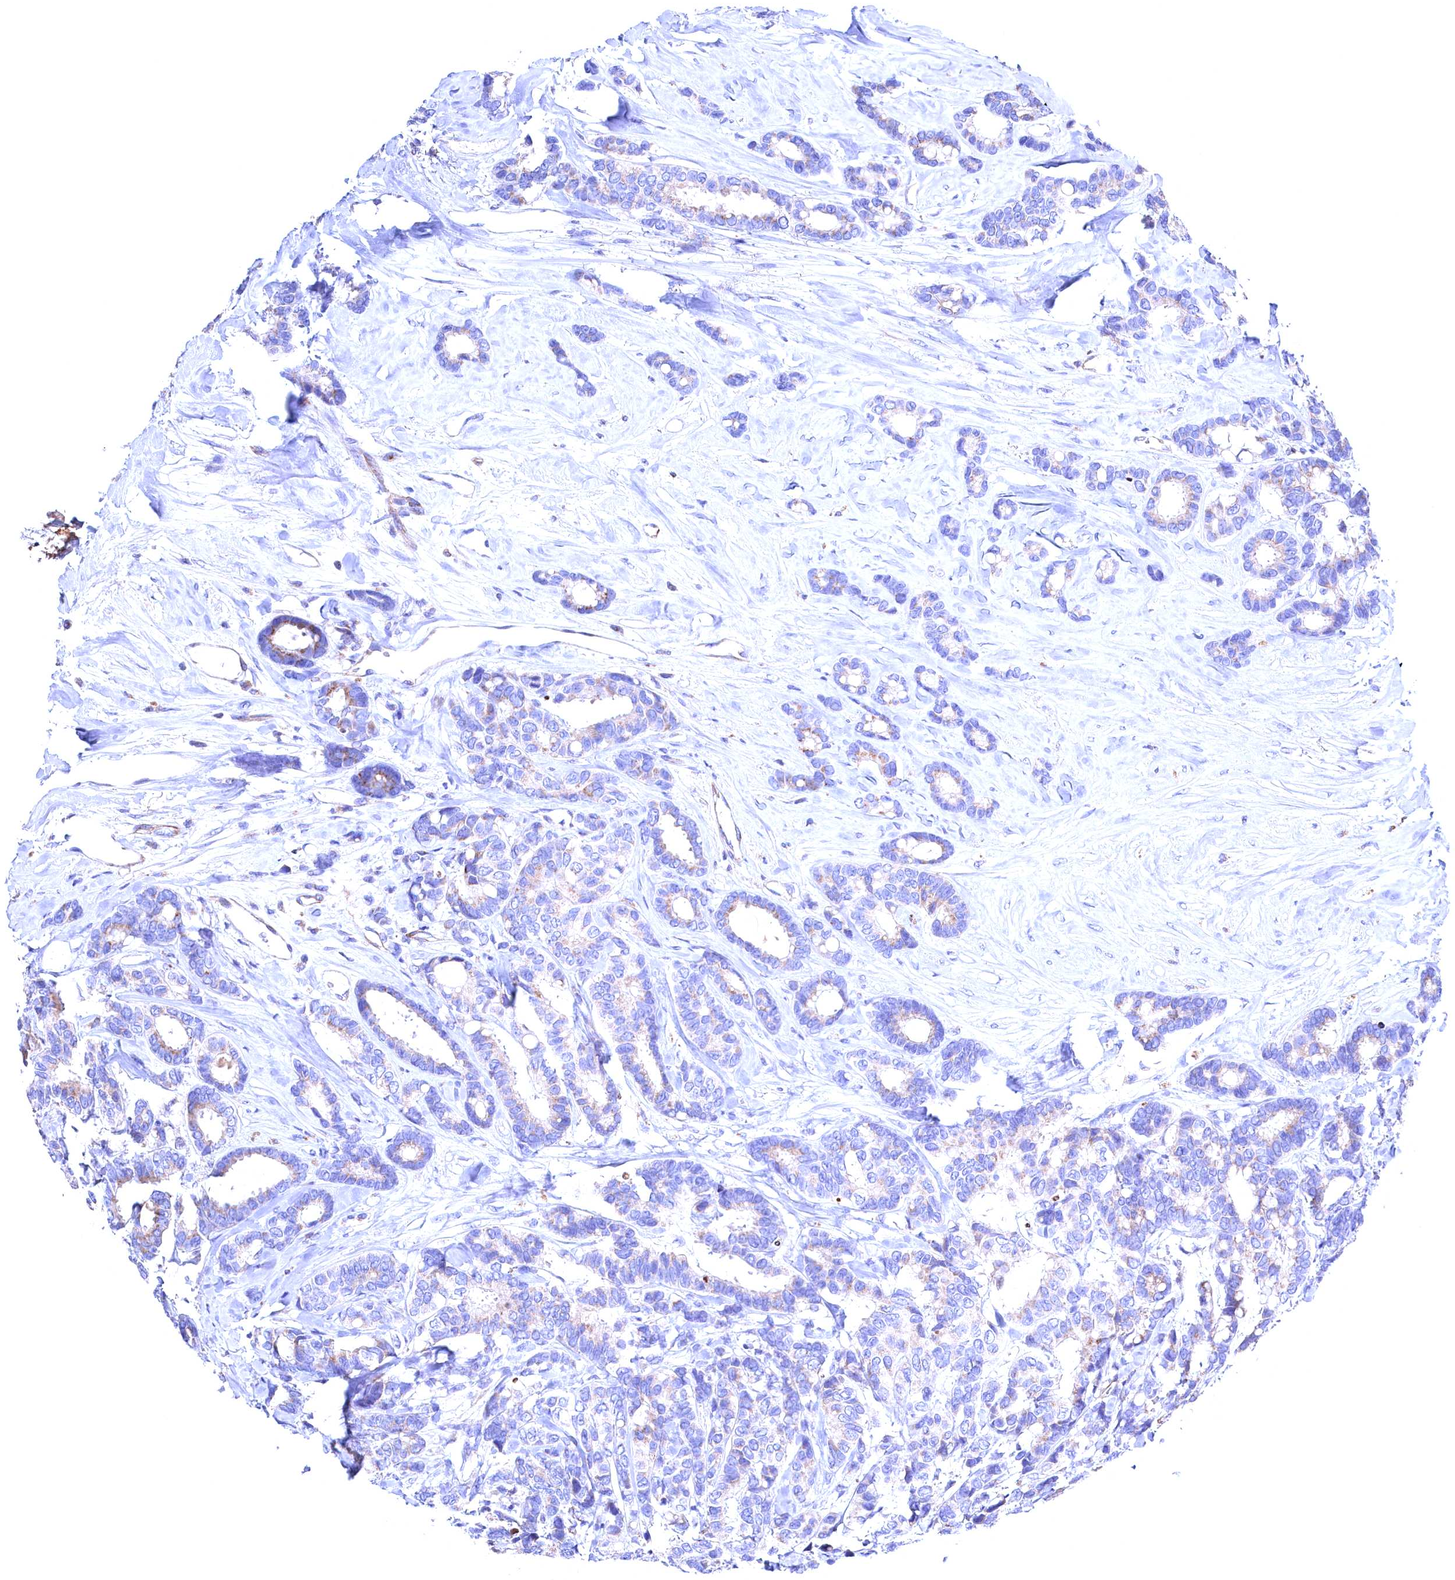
{"staining": {"intensity": "weak", "quantity": "<25%", "location": "cytoplasmic/membranous"}, "tissue": "breast cancer", "cell_type": "Tumor cells", "image_type": "cancer", "snomed": [{"axis": "morphology", "description": "Duct carcinoma"}, {"axis": "topography", "description": "Breast"}], "caption": "IHC of human breast cancer (infiltrating ductal carcinoma) reveals no staining in tumor cells. (Stains: DAB (3,3'-diaminobenzidine) immunohistochemistry with hematoxylin counter stain, Microscopy: brightfield microscopy at high magnification).", "gene": "GPR108", "patient": {"sex": "female", "age": 87}}